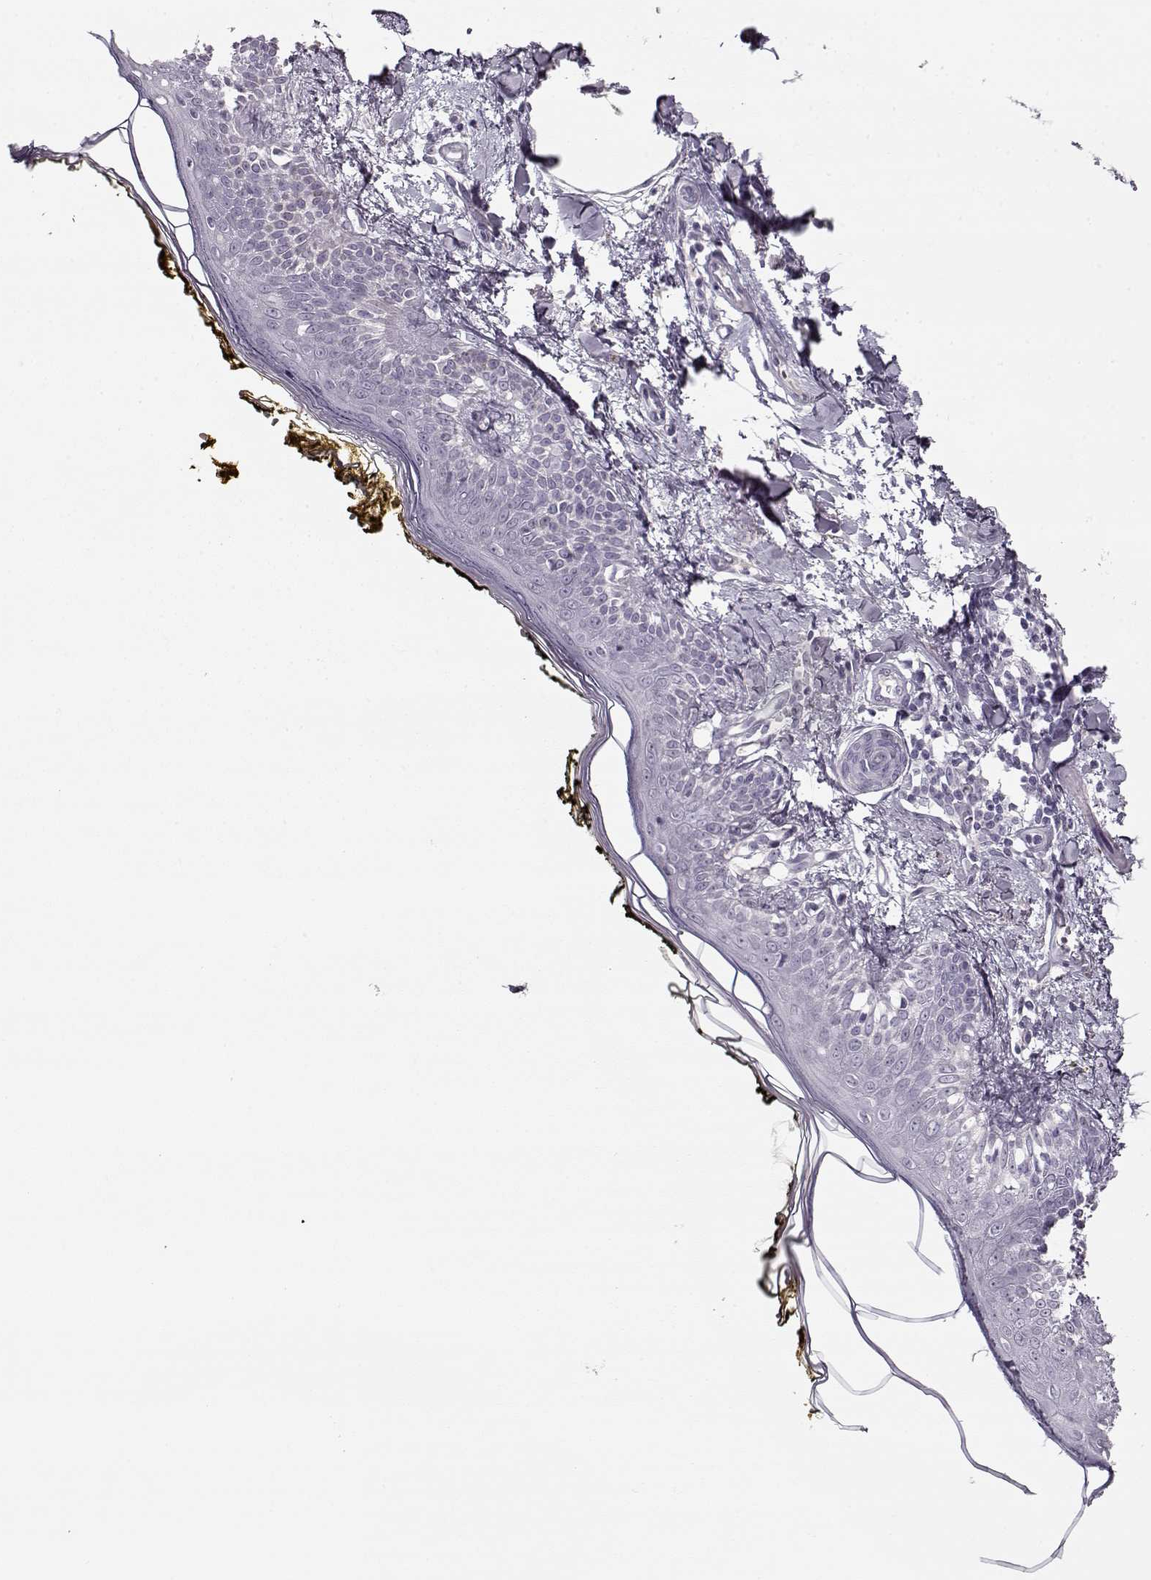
{"staining": {"intensity": "negative", "quantity": "none", "location": "none"}, "tissue": "skin", "cell_type": "Fibroblasts", "image_type": "normal", "snomed": [{"axis": "morphology", "description": "Normal tissue, NOS"}, {"axis": "topography", "description": "Skin"}], "caption": "High magnification brightfield microscopy of unremarkable skin stained with DAB (brown) and counterstained with hematoxylin (blue): fibroblasts show no significant expression.", "gene": "PNMT", "patient": {"sex": "male", "age": 76}}